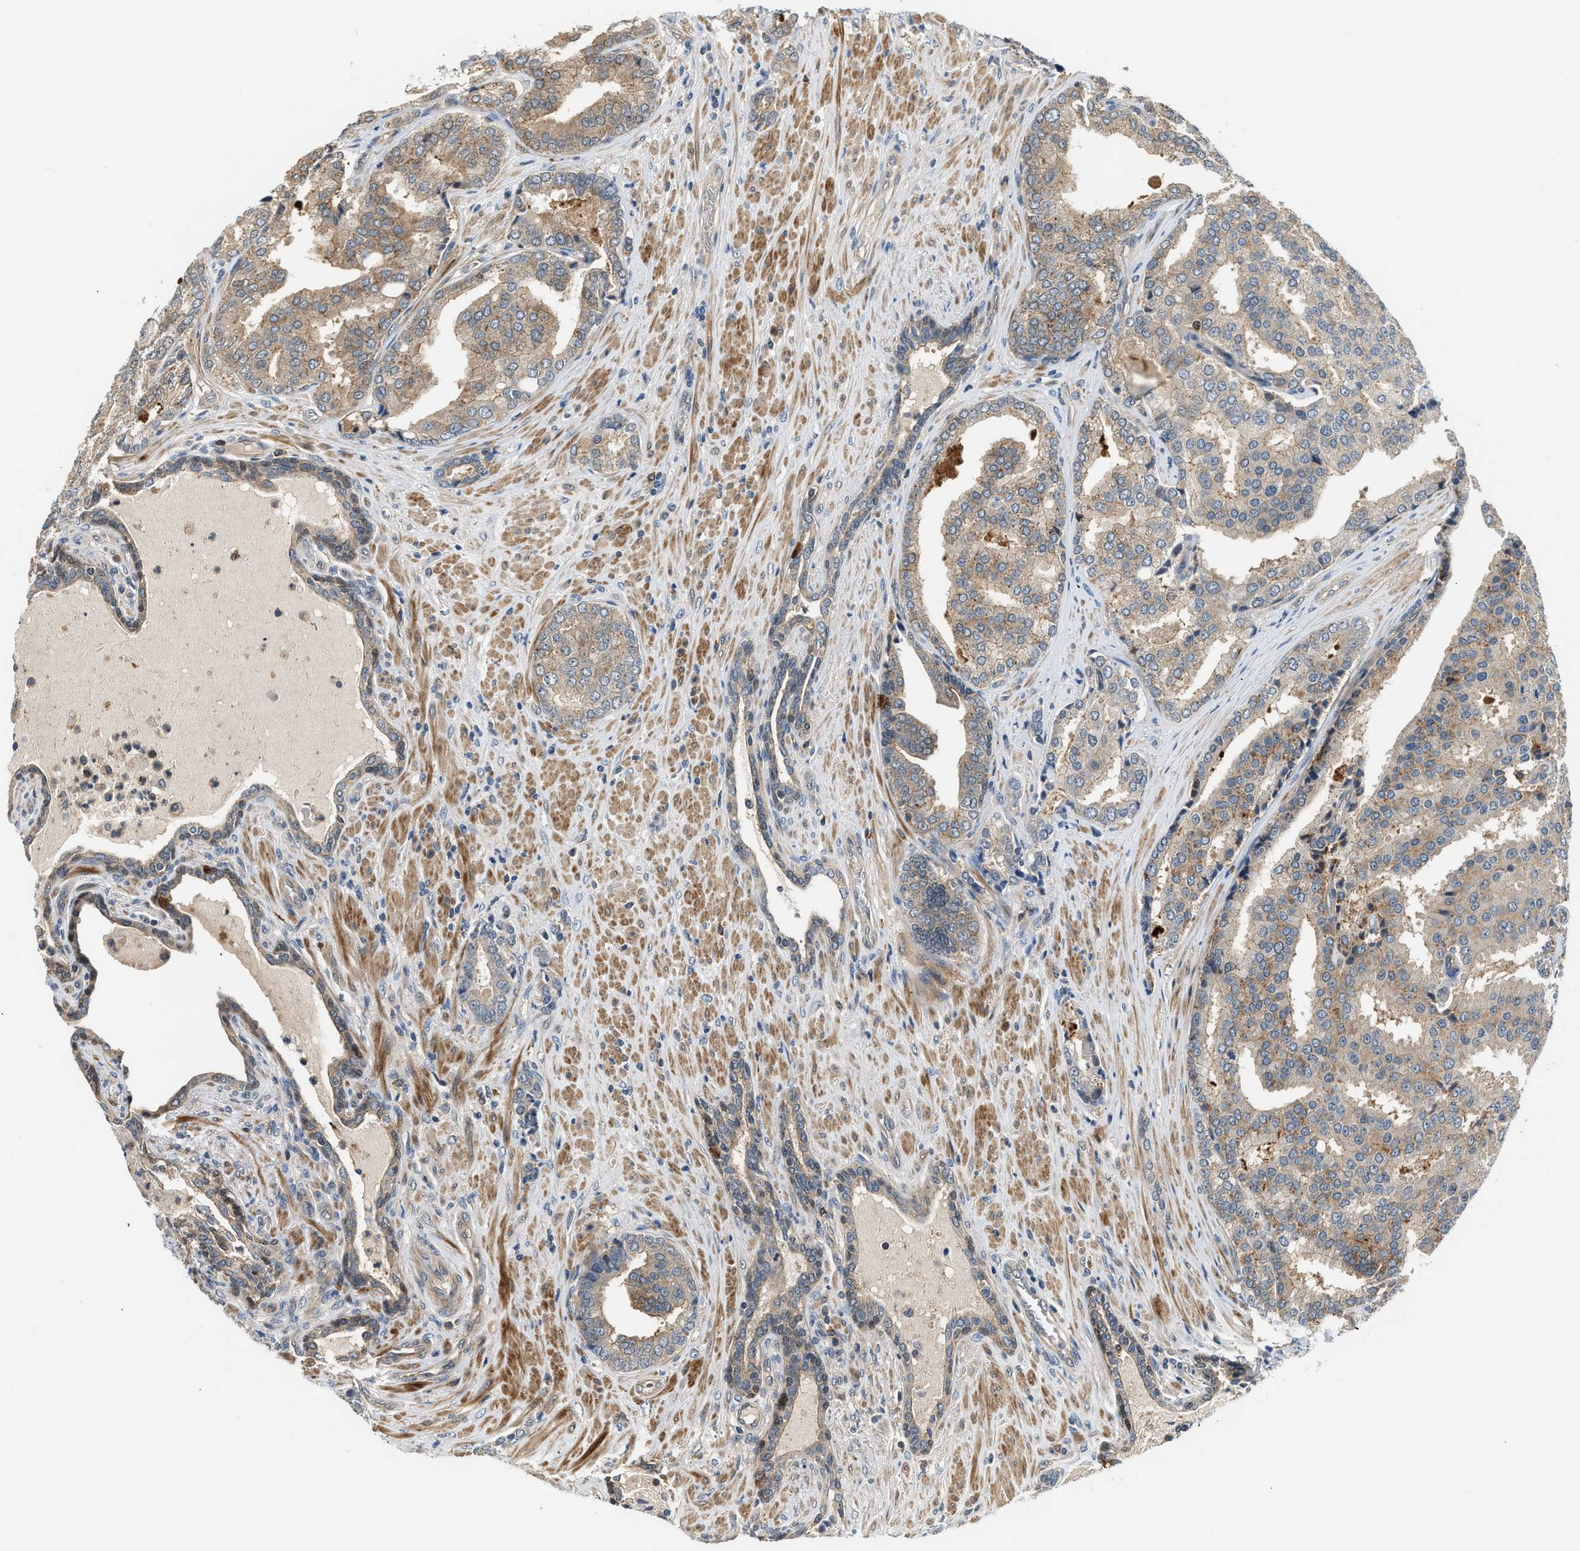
{"staining": {"intensity": "weak", "quantity": ">75%", "location": "cytoplasmic/membranous"}, "tissue": "prostate cancer", "cell_type": "Tumor cells", "image_type": "cancer", "snomed": [{"axis": "morphology", "description": "Adenocarcinoma, High grade"}, {"axis": "topography", "description": "Prostate"}], "caption": "Protein expression analysis of prostate cancer (high-grade adenocarcinoma) reveals weak cytoplasmic/membranous positivity in about >75% of tumor cells.", "gene": "CBLB", "patient": {"sex": "male", "age": 50}}